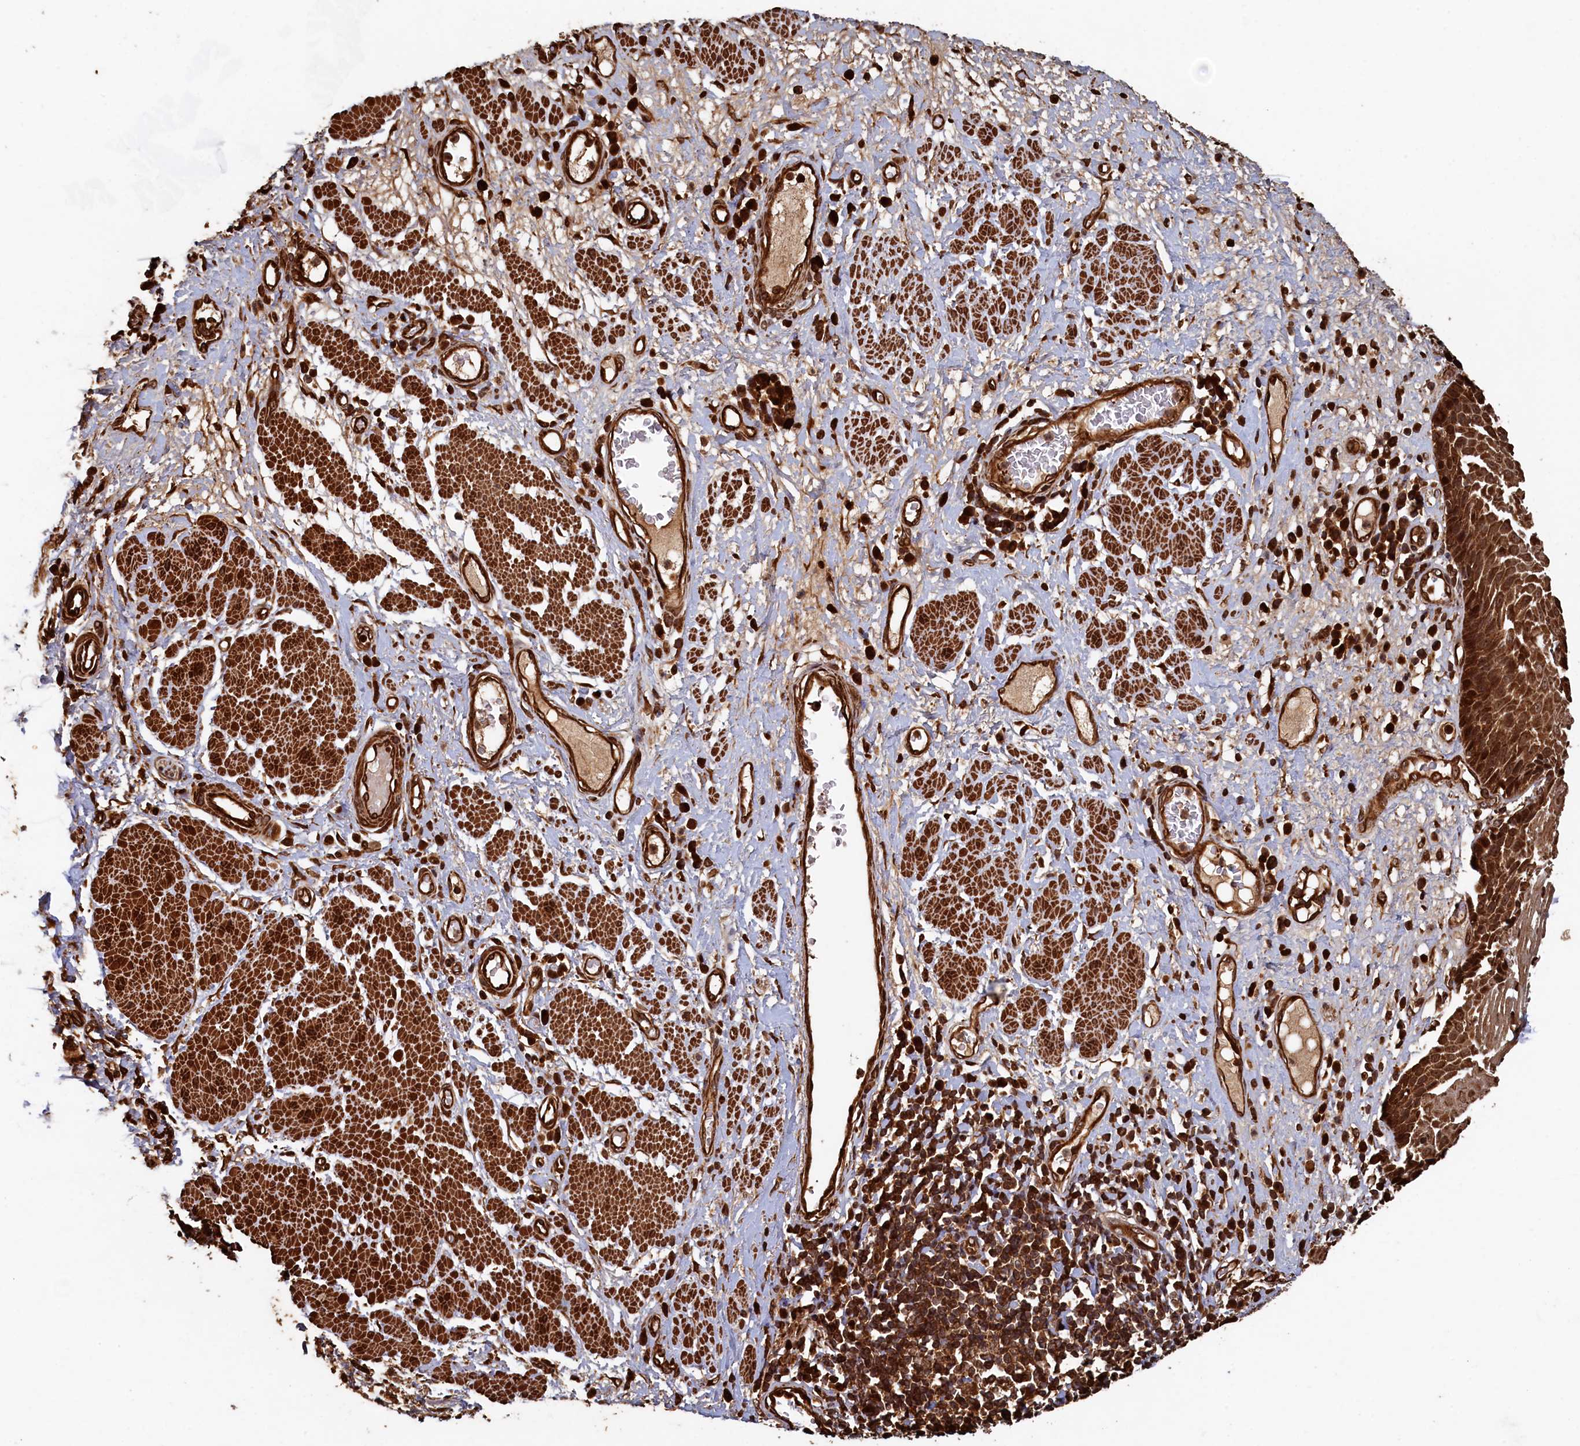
{"staining": {"intensity": "strong", "quantity": ">75%", "location": "cytoplasmic/membranous,nuclear"}, "tissue": "esophagus", "cell_type": "Squamous epithelial cells", "image_type": "normal", "snomed": [{"axis": "morphology", "description": "Normal tissue, NOS"}, {"axis": "morphology", "description": "Adenocarcinoma, NOS"}, {"axis": "topography", "description": "Esophagus"}], "caption": "Immunohistochemistry of normal human esophagus shows high levels of strong cytoplasmic/membranous,nuclear positivity in approximately >75% of squamous epithelial cells. (Brightfield microscopy of DAB IHC at high magnification).", "gene": "PIGN", "patient": {"sex": "male", "age": 62}}